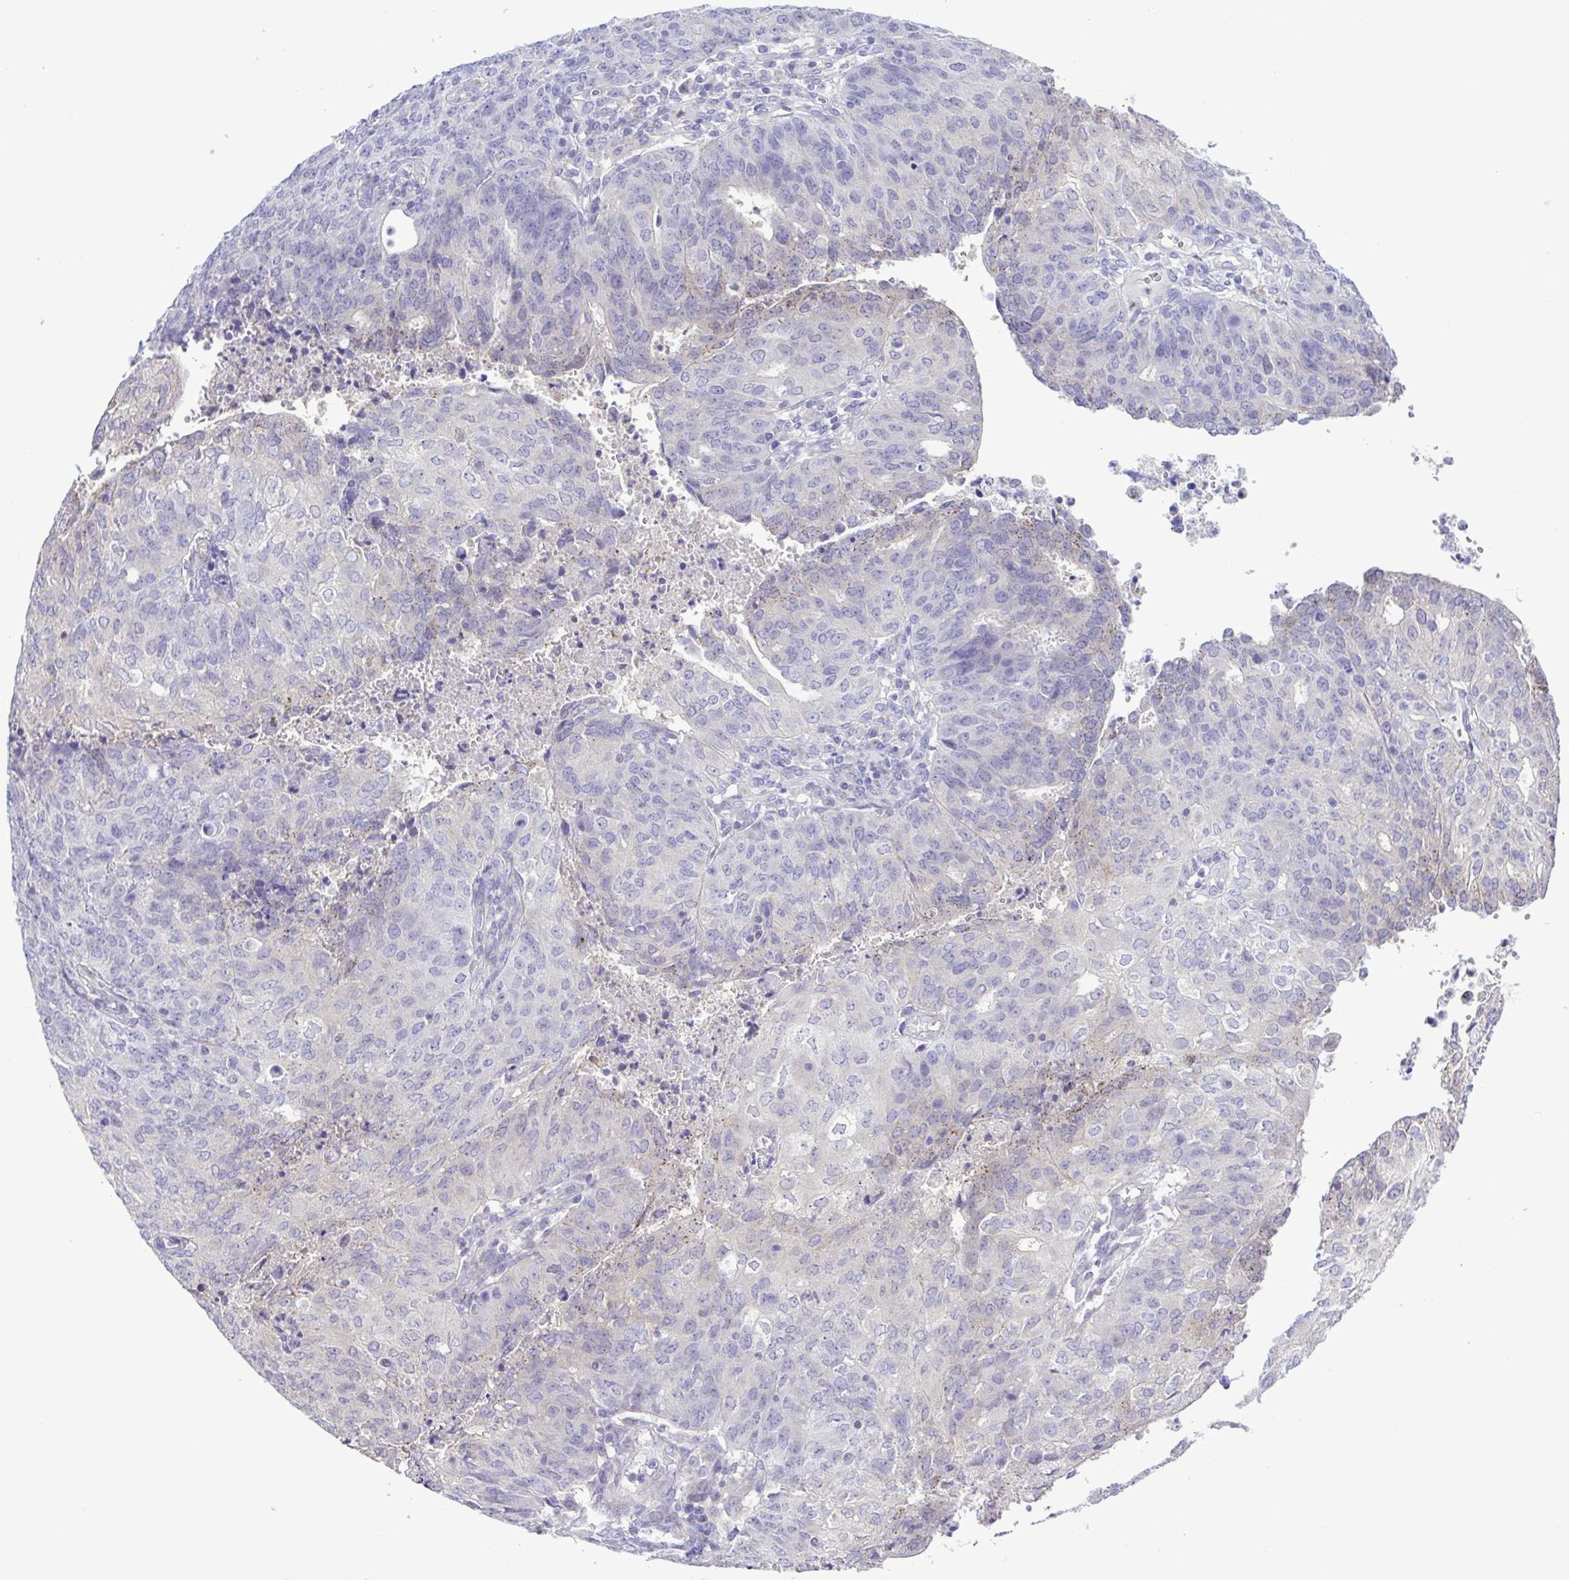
{"staining": {"intensity": "negative", "quantity": "none", "location": "none"}, "tissue": "endometrial cancer", "cell_type": "Tumor cells", "image_type": "cancer", "snomed": [{"axis": "morphology", "description": "Adenocarcinoma, NOS"}, {"axis": "topography", "description": "Endometrium"}], "caption": "Protein analysis of endometrial cancer demonstrates no significant expression in tumor cells.", "gene": "SYT1", "patient": {"sex": "female", "age": 82}}